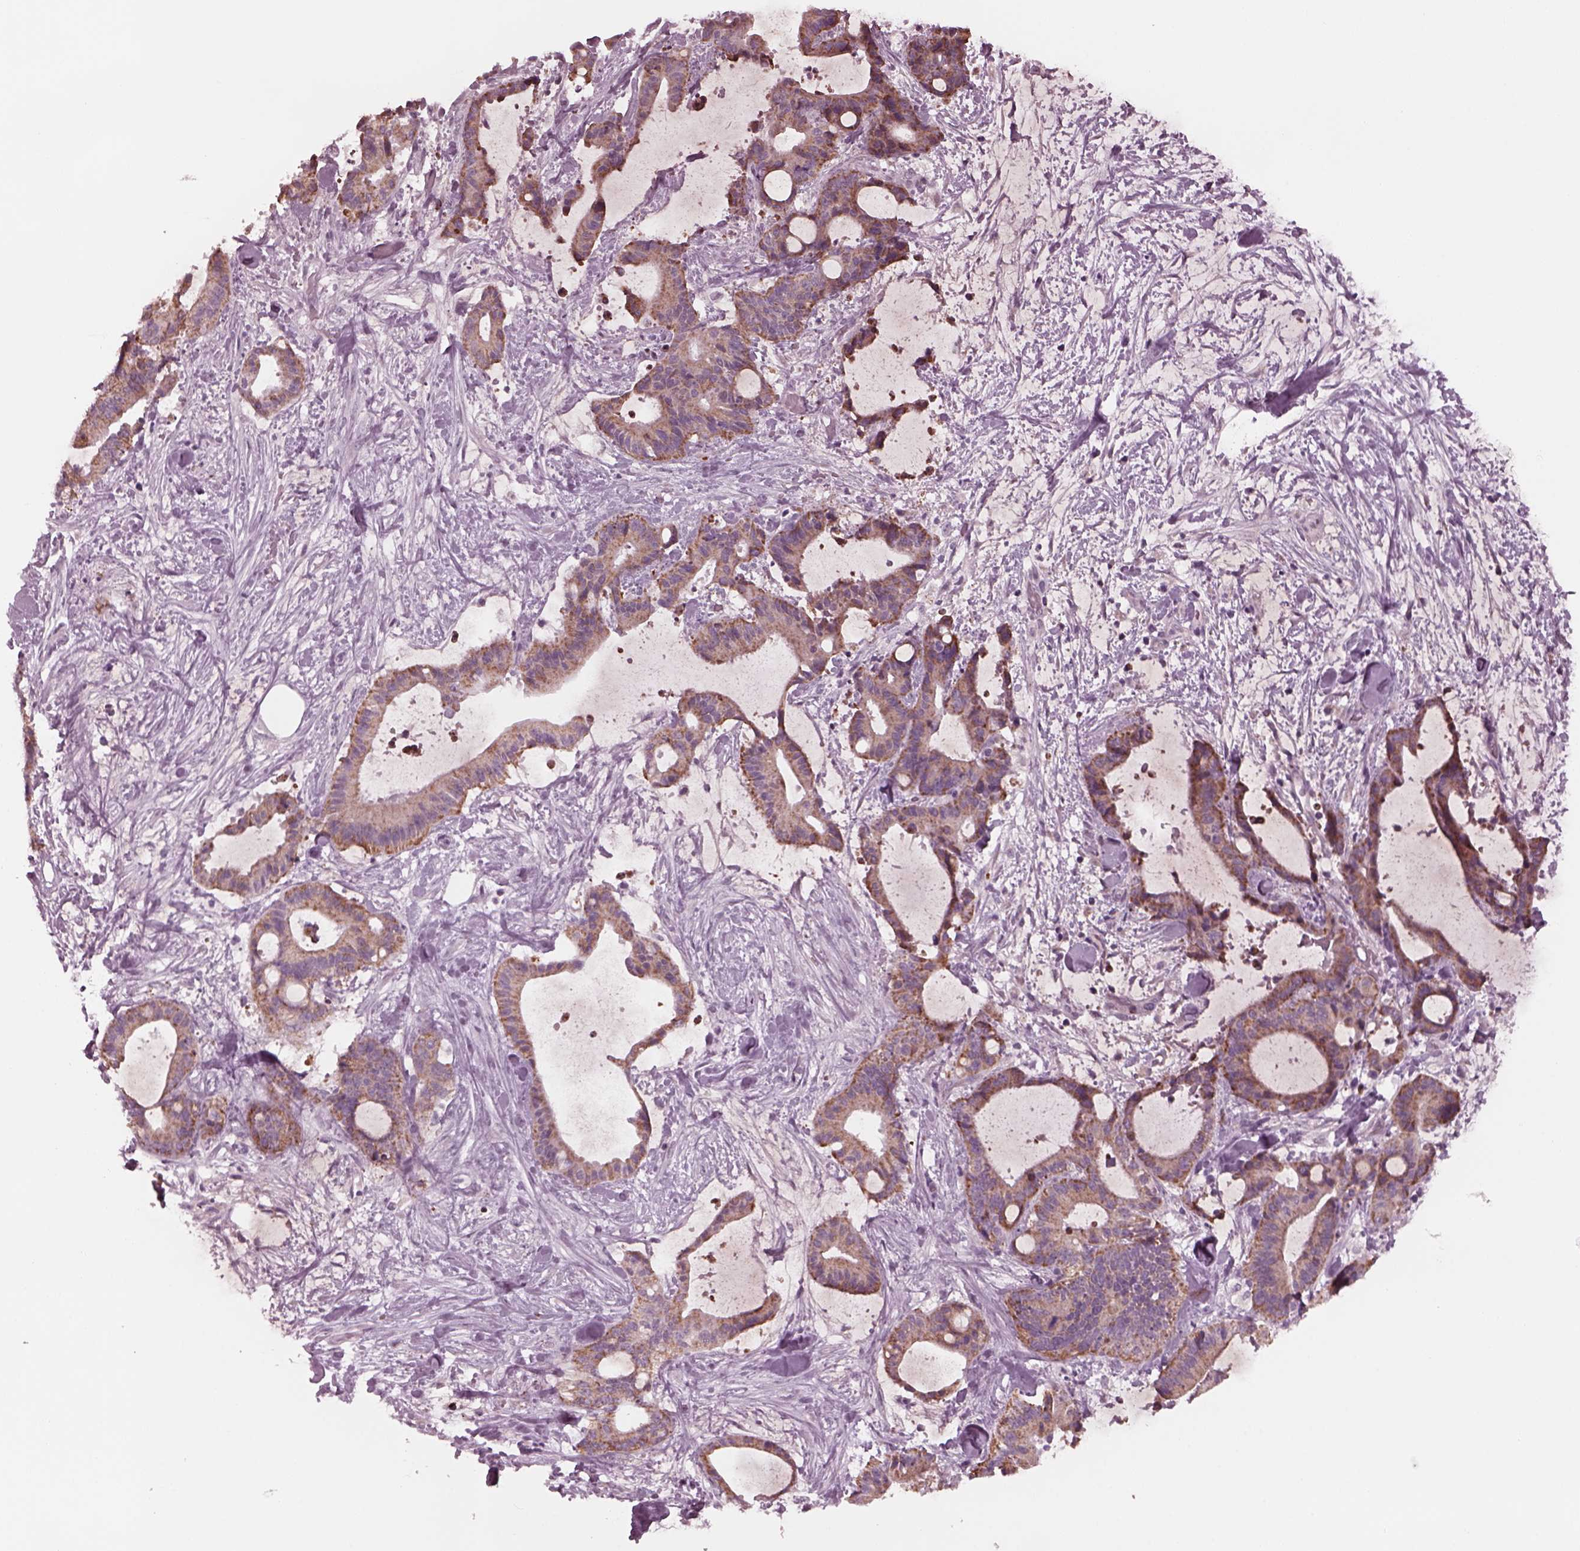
{"staining": {"intensity": "moderate", "quantity": ">75%", "location": "cytoplasmic/membranous"}, "tissue": "liver cancer", "cell_type": "Tumor cells", "image_type": "cancer", "snomed": [{"axis": "morphology", "description": "Cholangiocarcinoma"}, {"axis": "topography", "description": "Liver"}], "caption": "Protein expression analysis of cholangiocarcinoma (liver) shows moderate cytoplasmic/membranous staining in about >75% of tumor cells.", "gene": "CELSR3", "patient": {"sex": "female", "age": 73}}